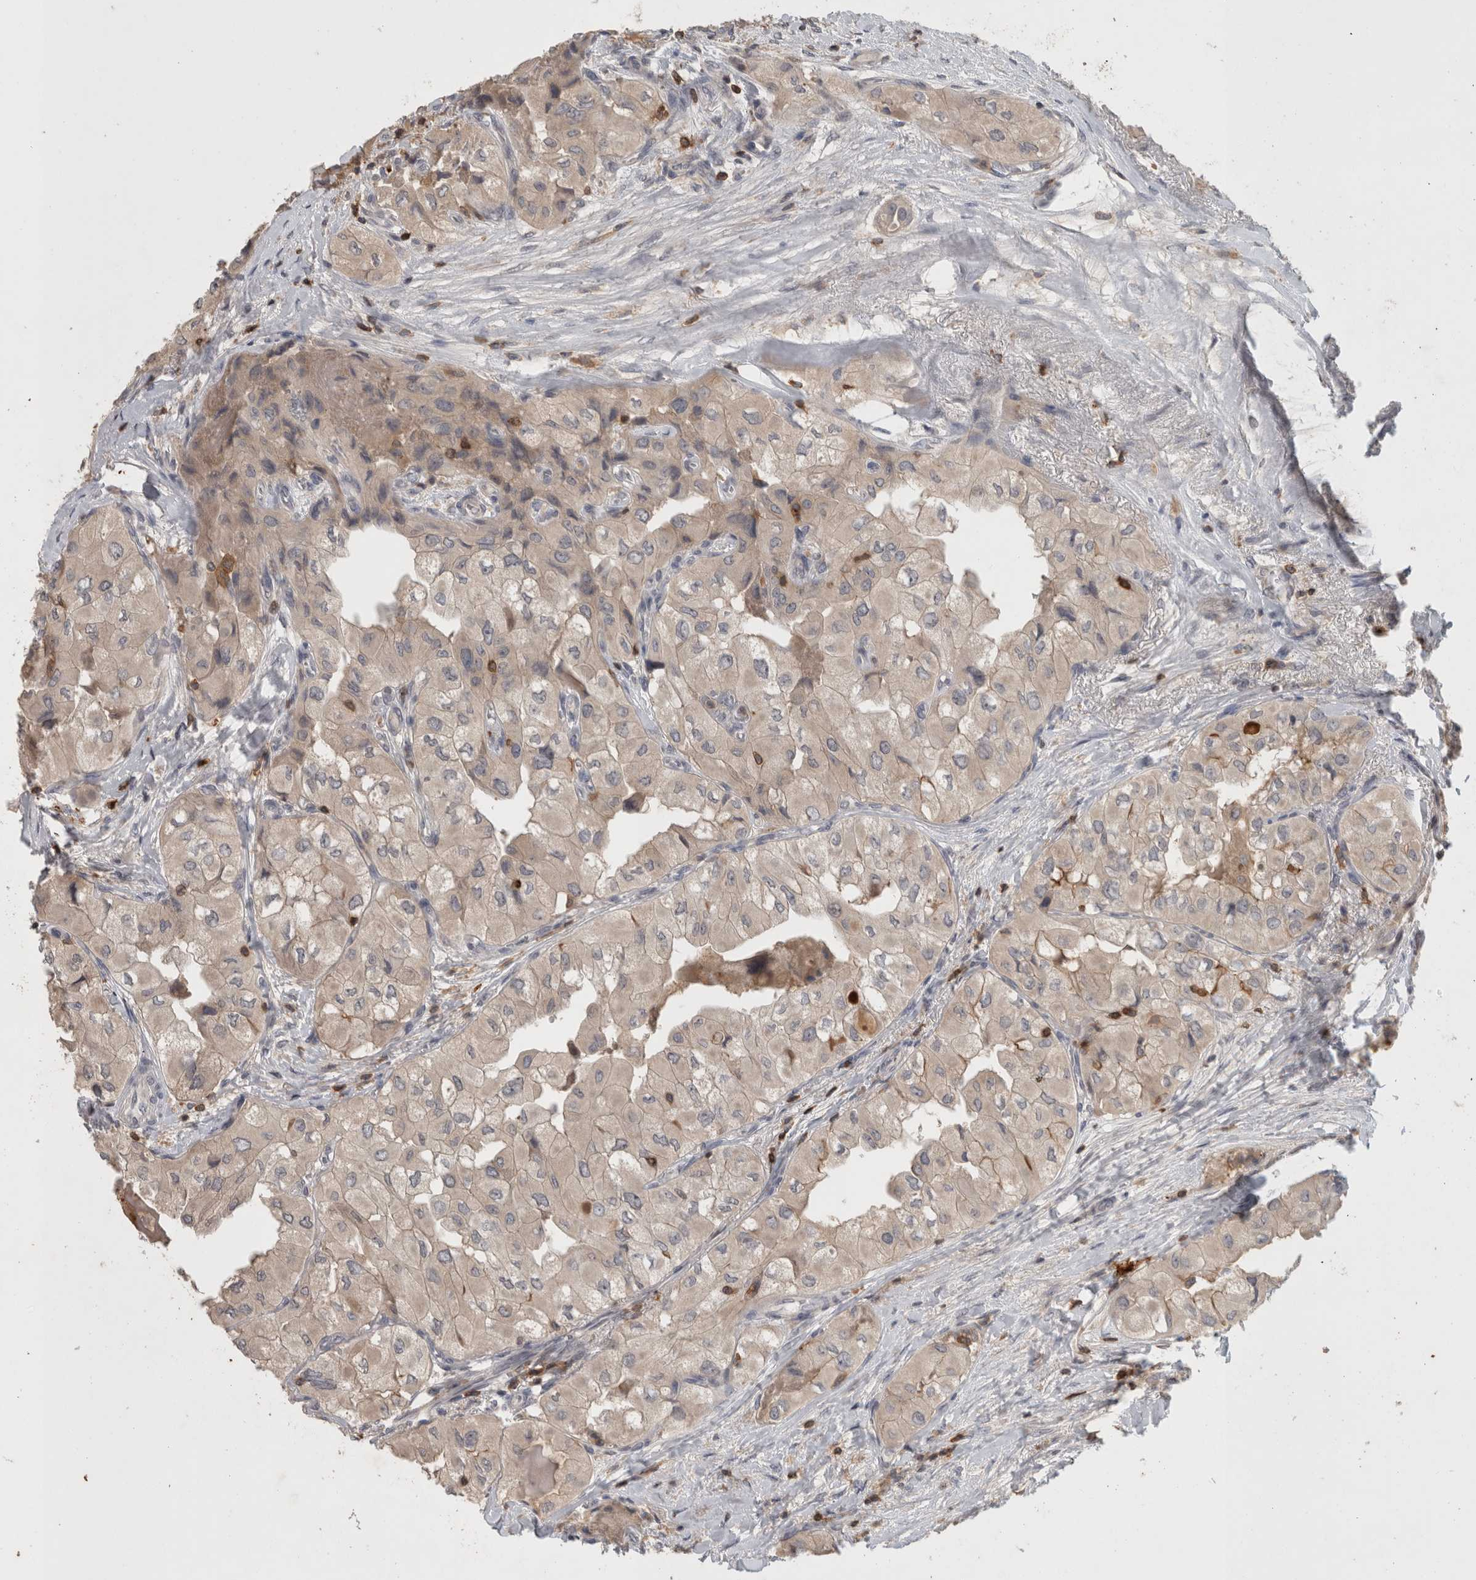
{"staining": {"intensity": "weak", "quantity": "<25%", "location": "cytoplasmic/membranous"}, "tissue": "thyroid cancer", "cell_type": "Tumor cells", "image_type": "cancer", "snomed": [{"axis": "morphology", "description": "Papillary adenocarcinoma, NOS"}, {"axis": "topography", "description": "Thyroid gland"}], "caption": "IHC image of neoplastic tissue: papillary adenocarcinoma (thyroid) stained with DAB shows no significant protein staining in tumor cells.", "gene": "GFRA2", "patient": {"sex": "female", "age": 59}}